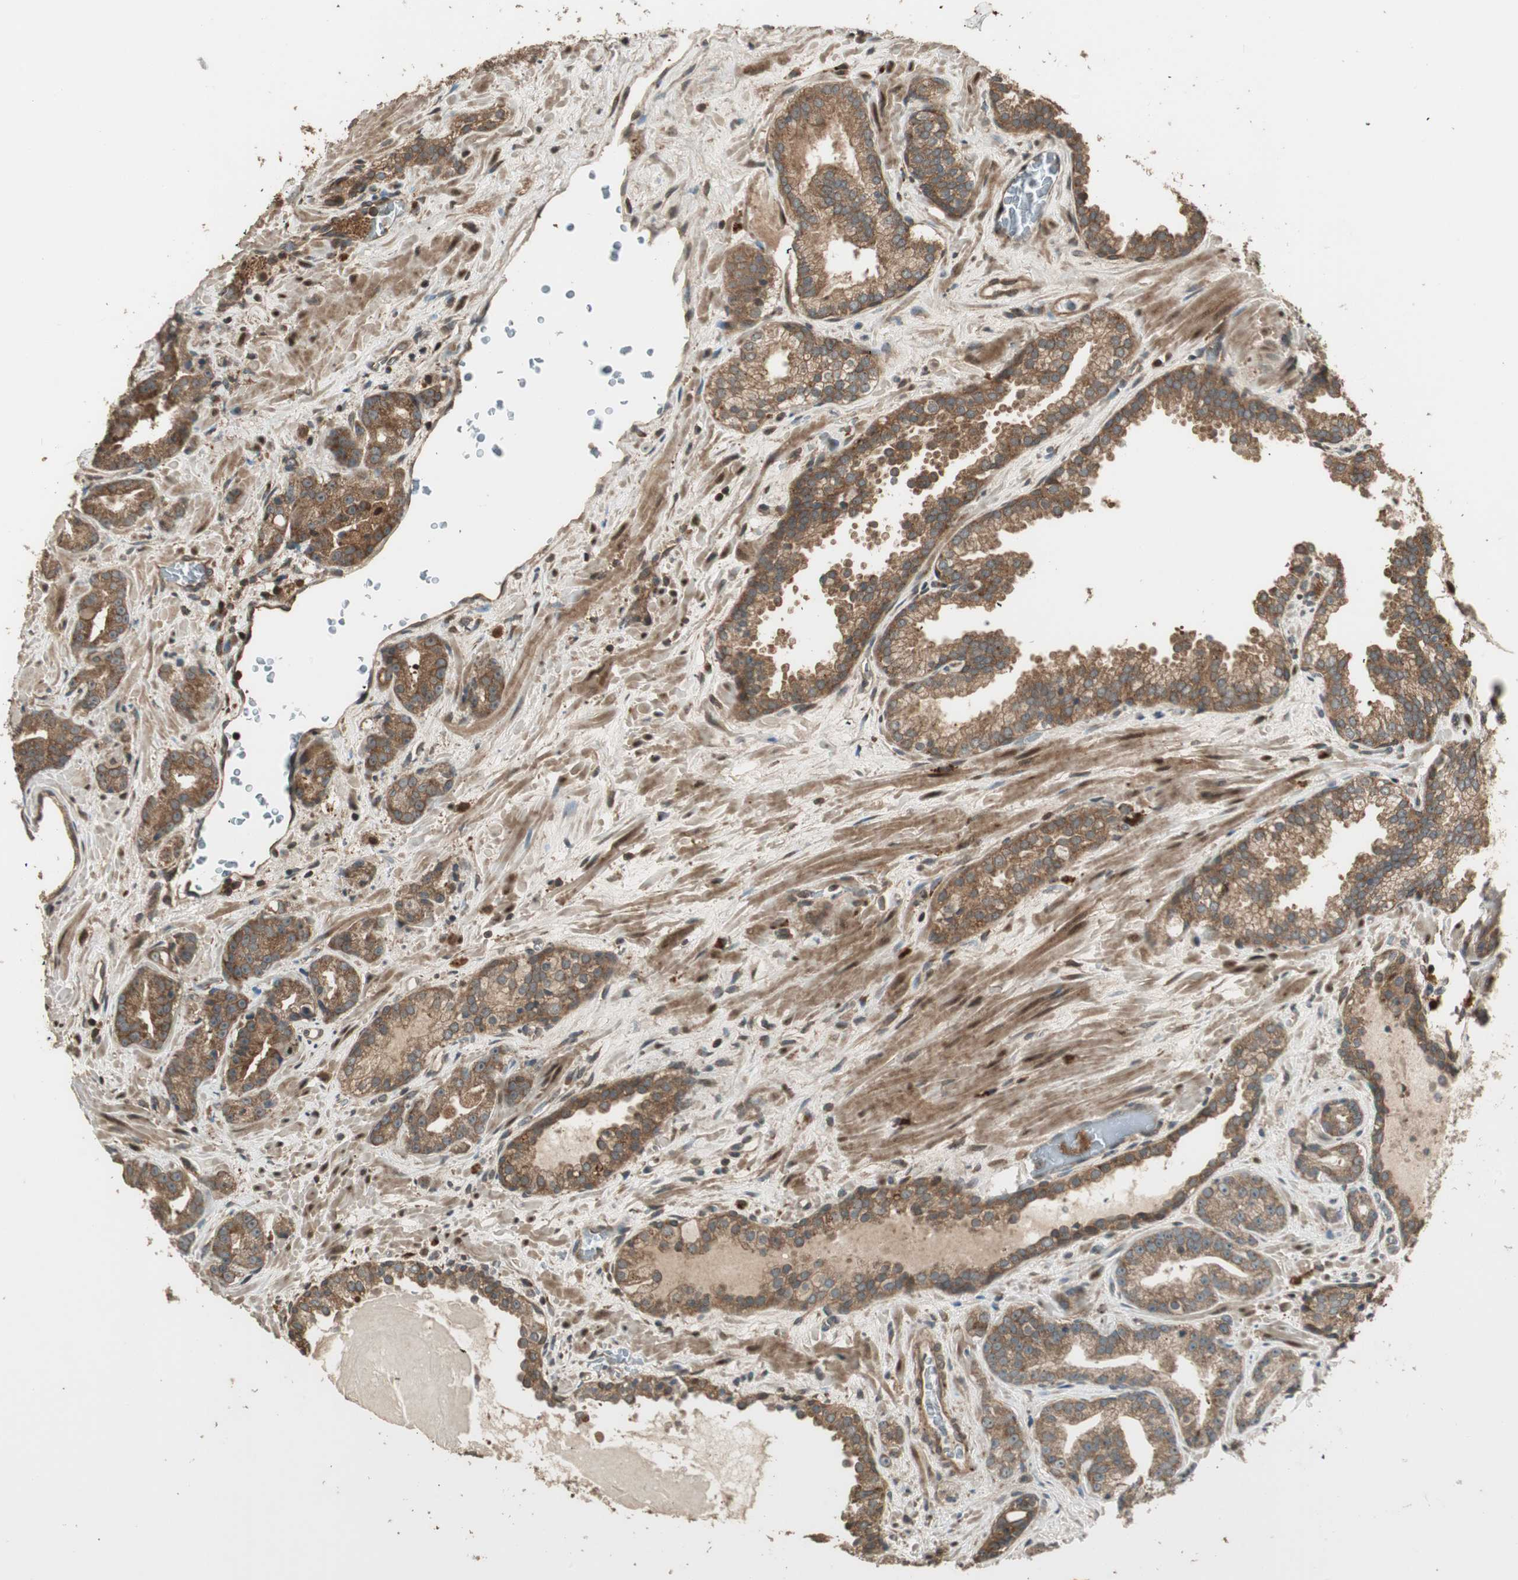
{"staining": {"intensity": "moderate", "quantity": ">75%", "location": "cytoplasmic/membranous"}, "tissue": "prostate cancer", "cell_type": "Tumor cells", "image_type": "cancer", "snomed": [{"axis": "morphology", "description": "Adenocarcinoma, Low grade"}, {"axis": "topography", "description": "Prostate"}], "caption": "Tumor cells show medium levels of moderate cytoplasmic/membranous positivity in approximately >75% of cells in prostate low-grade adenocarcinoma.", "gene": "CNOT4", "patient": {"sex": "male", "age": 63}}